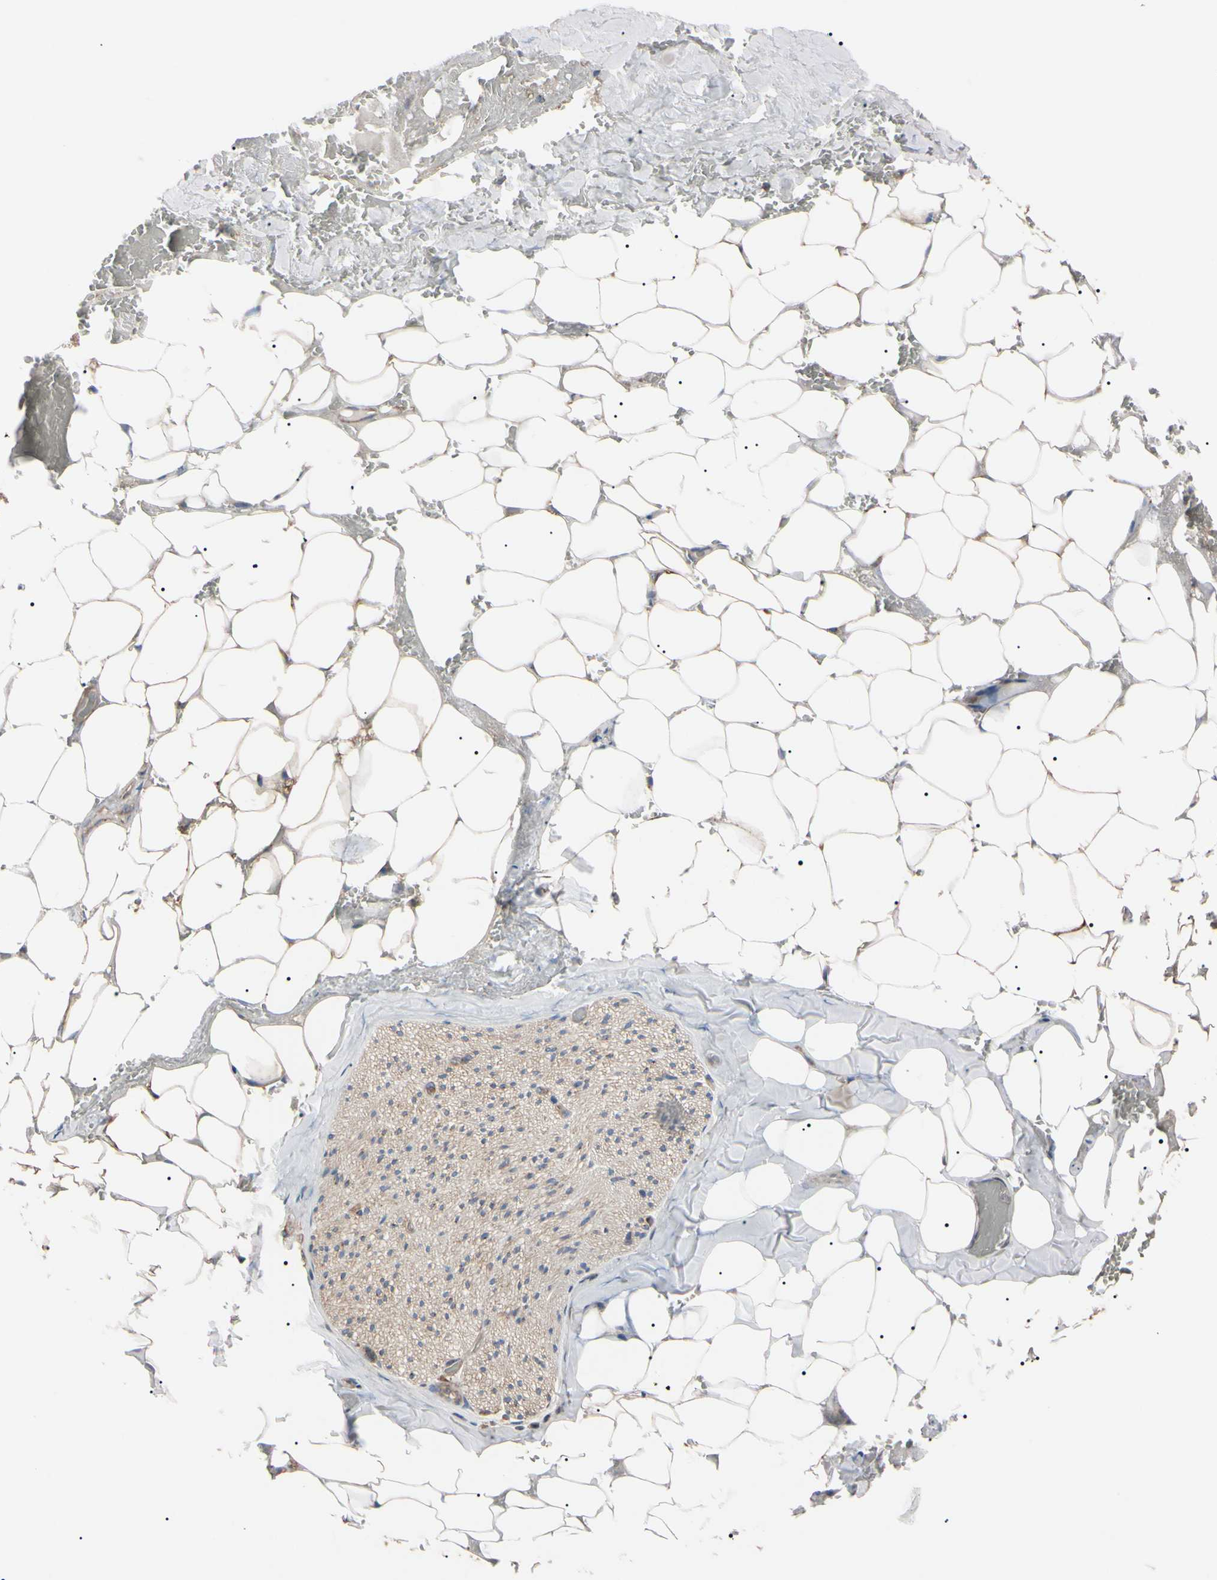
{"staining": {"intensity": "moderate", "quantity": ">75%", "location": "cytoplasmic/membranous"}, "tissue": "adipose tissue", "cell_type": "Adipocytes", "image_type": "normal", "snomed": [{"axis": "morphology", "description": "Normal tissue, NOS"}, {"axis": "topography", "description": "Peripheral nerve tissue"}], "caption": "Protein expression analysis of benign human adipose tissue reveals moderate cytoplasmic/membranous staining in about >75% of adipocytes. The staining was performed using DAB (3,3'-diaminobenzidine) to visualize the protein expression in brown, while the nuclei were stained in blue with hematoxylin (Magnification: 20x).", "gene": "PRKACA", "patient": {"sex": "male", "age": 70}}